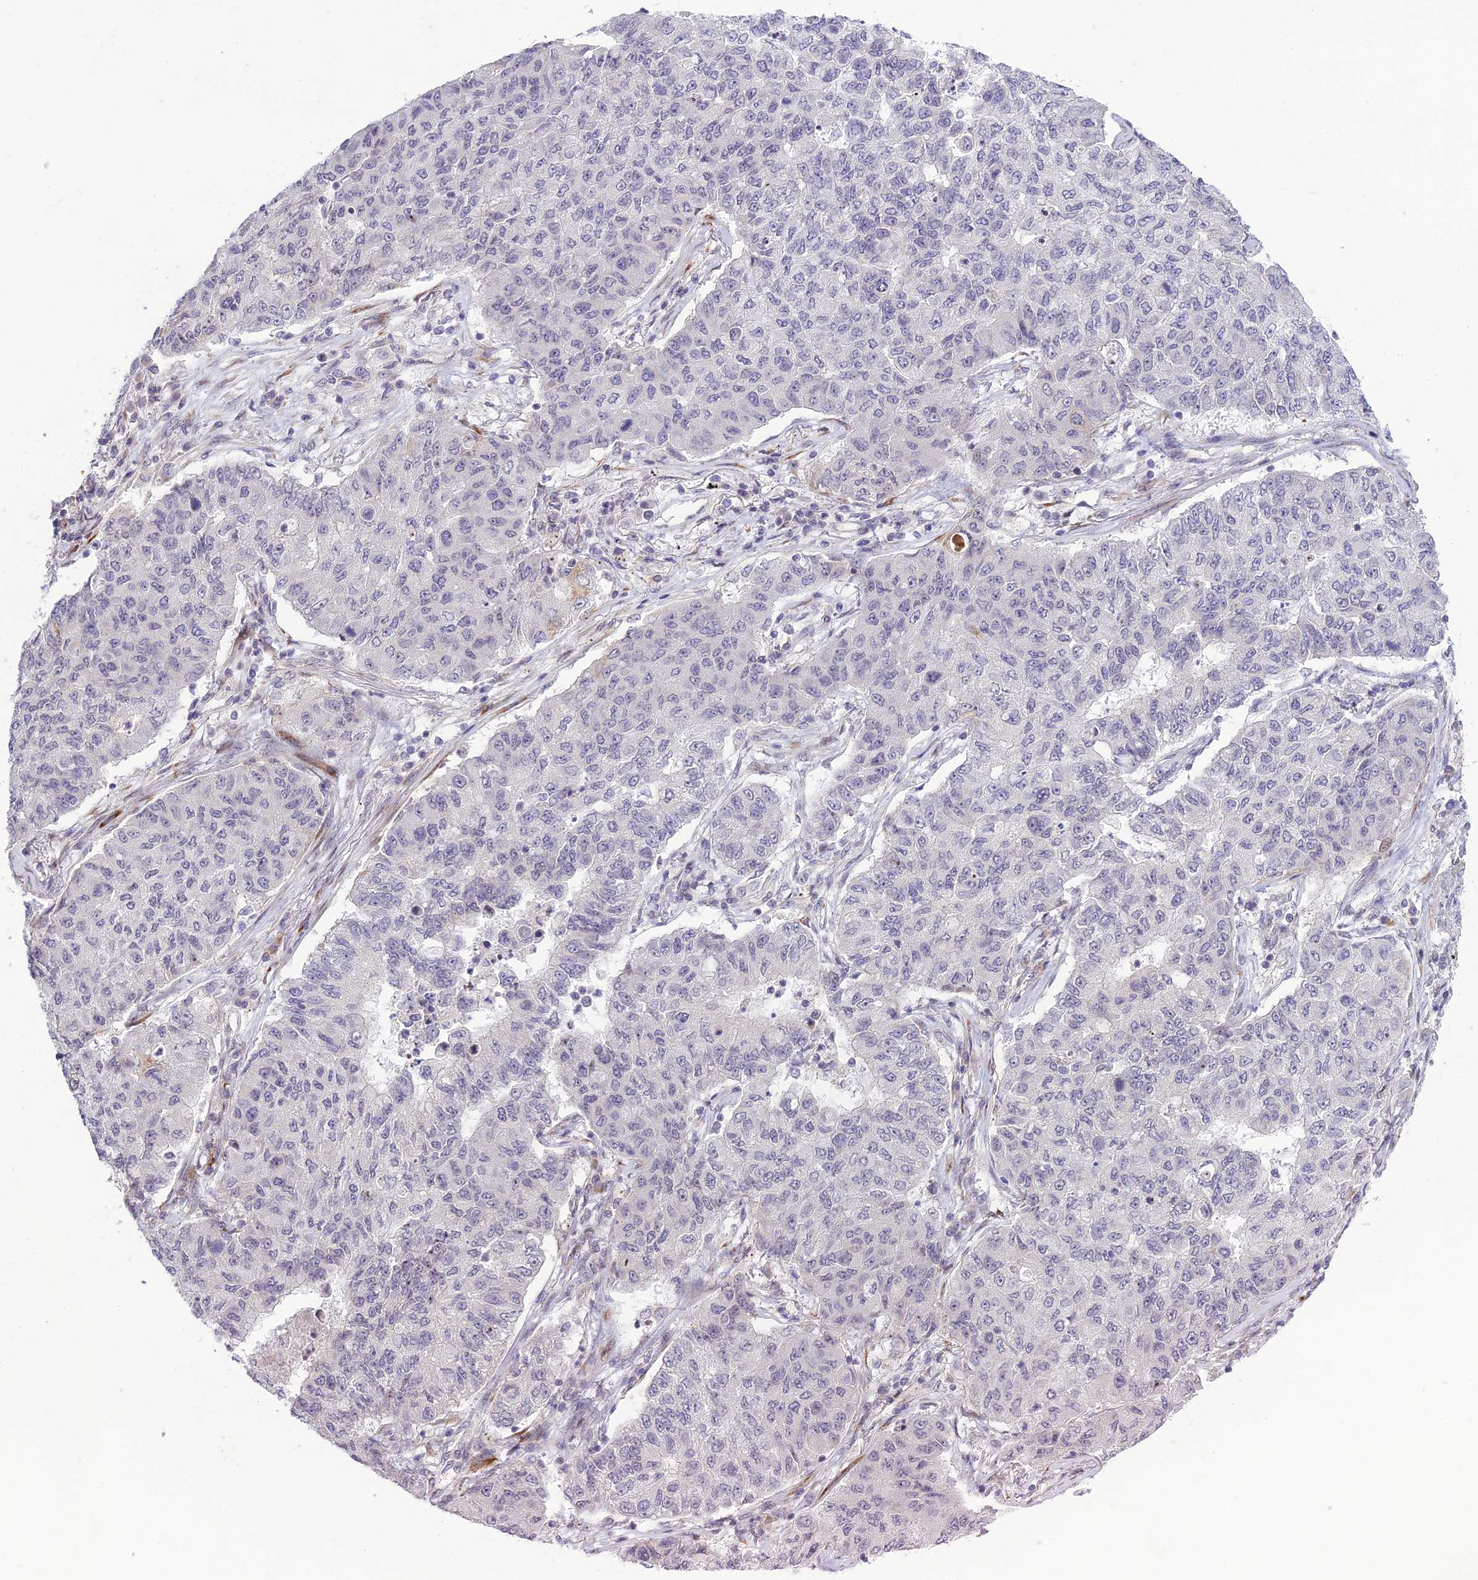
{"staining": {"intensity": "negative", "quantity": "none", "location": "none"}, "tissue": "lung cancer", "cell_type": "Tumor cells", "image_type": "cancer", "snomed": [{"axis": "morphology", "description": "Squamous cell carcinoma, NOS"}, {"axis": "topography", "description": "Lung"}], "caption": "DAB immunohistochemical staining of lung cancer (squamous cell carcinoma) demonstrates no significant staining in tumor cells.", "gene": "DTX2", "patient": {"sex": "male", "age": 74}}